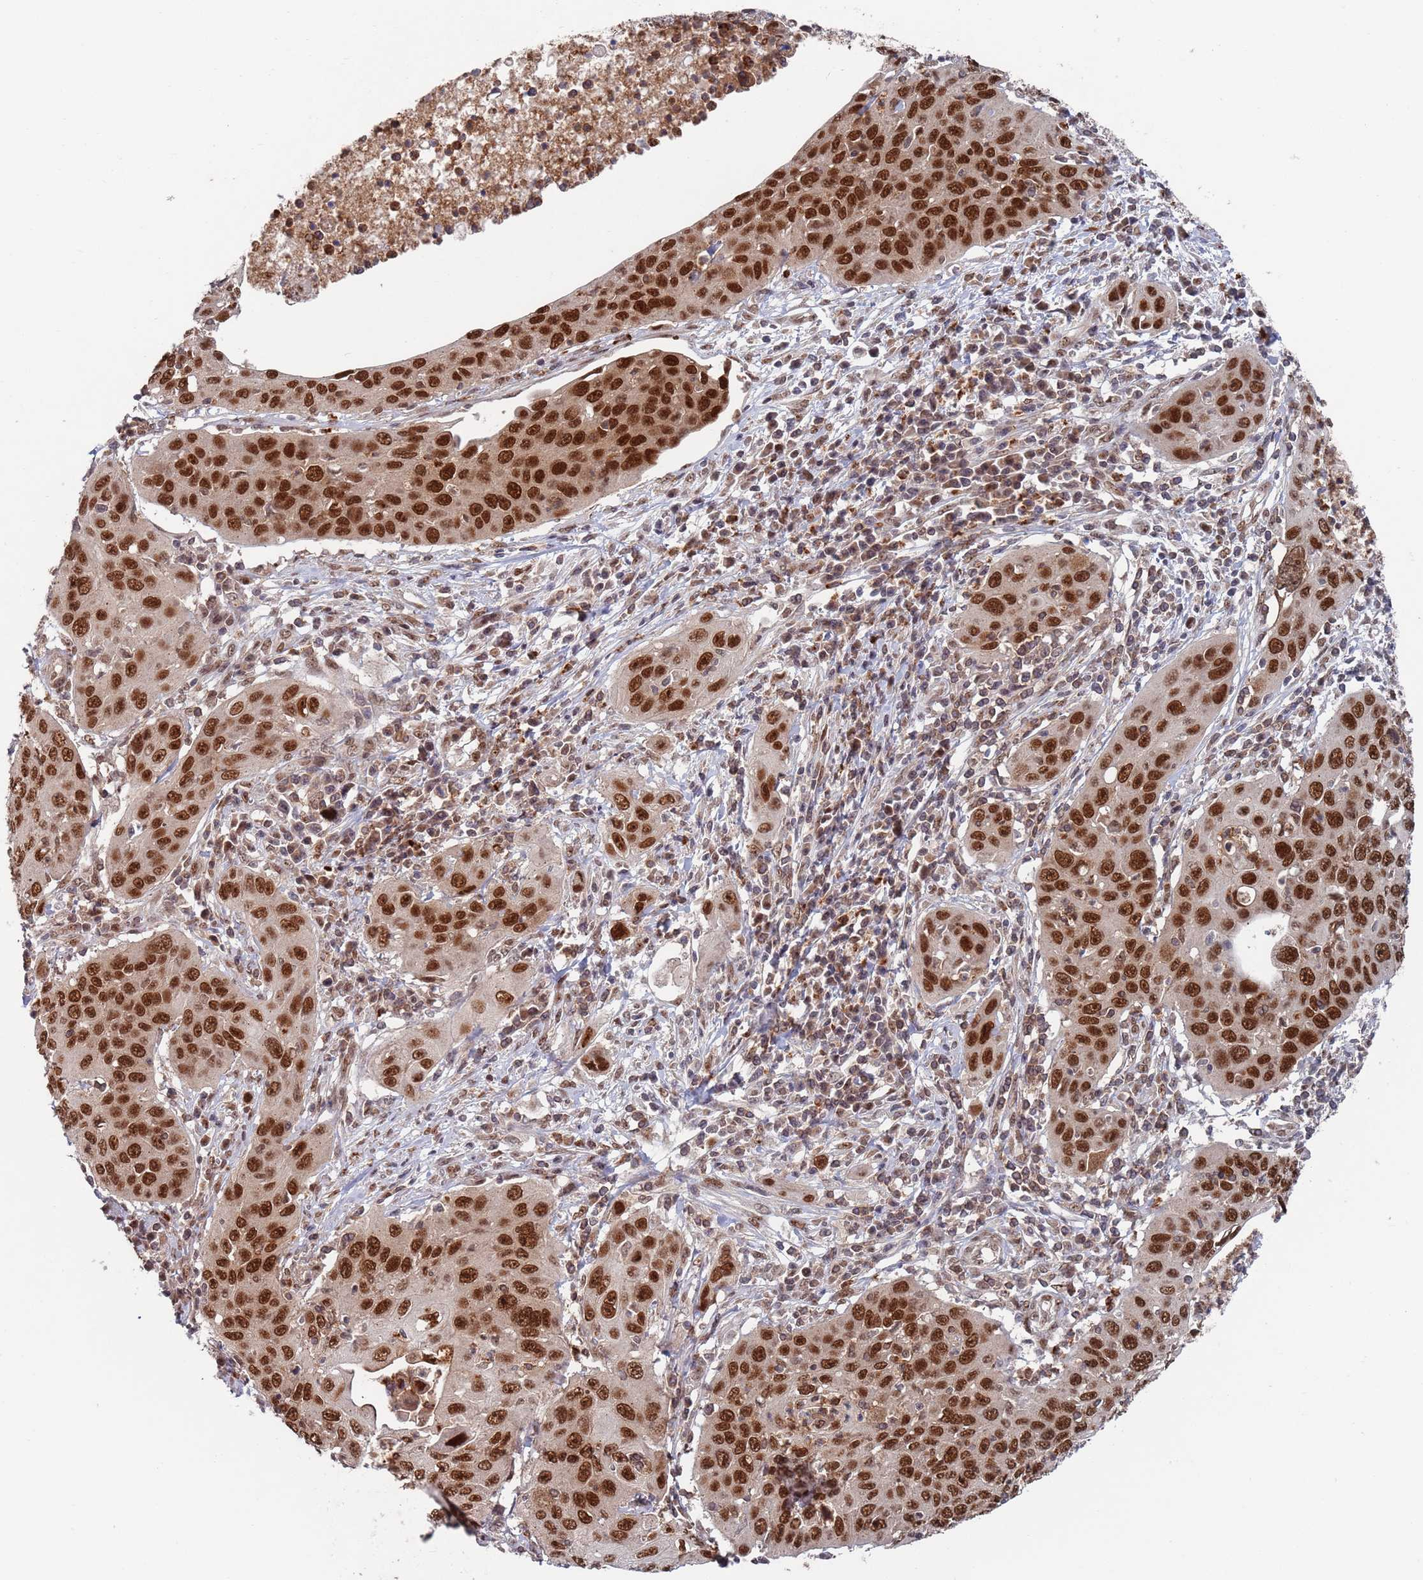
{"staining": {"intensity": "strong", "quantity": ">75%", "location": "nuclear"}, "tissue": "cervical cancer", "cell_type": "Tumor cells", "image_type": "cancer", "snomed": [{"axis": "morphology", "description": "Squamous cell carcinoma, NOS"}, {"axis": "topography", "description": "Cervix"}], "caption": "An immunohistochemistry (IHC) micrograph of neoplastic tissue is shown. Protein staining in brown shows strong nuclear positivity in cervical cancer (squamous cell carcinoma) within tumor cells. The protein is shown in brown color, while the nuclei are stained blue.", "gene": "RPP25", "patient": {"sex": "female", "age": 36}}